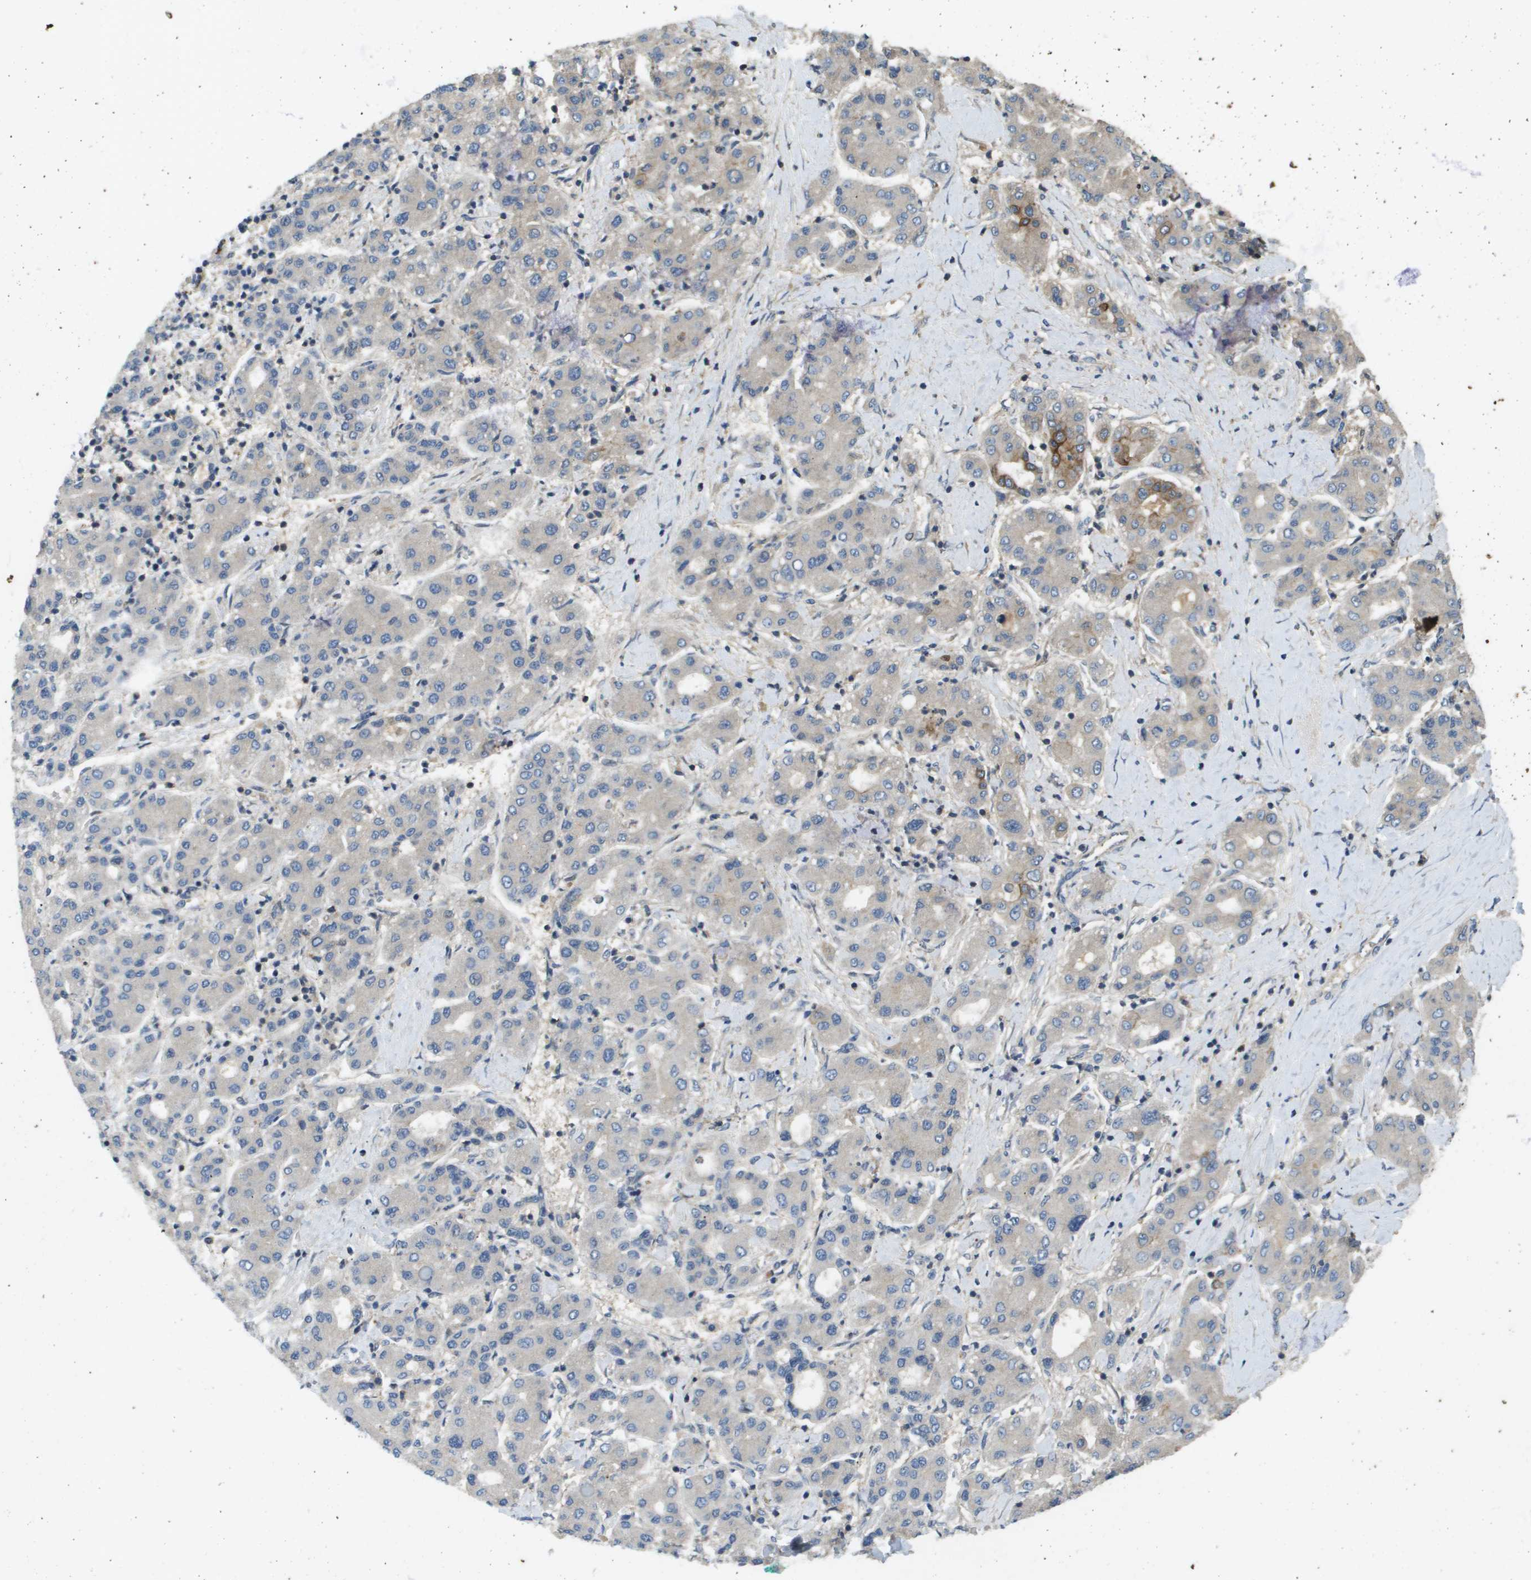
{"staining": {"intensity": "moderate", "quantity": "<25%", "location": "cytoplasmic/membranous"}, "tissue": "liver cancer", "cell_type": "Tumor cells", "image_type": "cancer", "snomed": [{"axis": "morphology", "description": "Carcinoma, Hepatocellular, NOS"}, {"axis": "topography", "description": "Liver"}], "caption": "Immunohistochemical staining of liver hepatocellular carcinoma reveals low levels of moderate cytoplasmic/membranous positivity in approximately <25% of tumor cells.", "gene": "KRT23", "patient": {"sex": "male", "age": 65}}